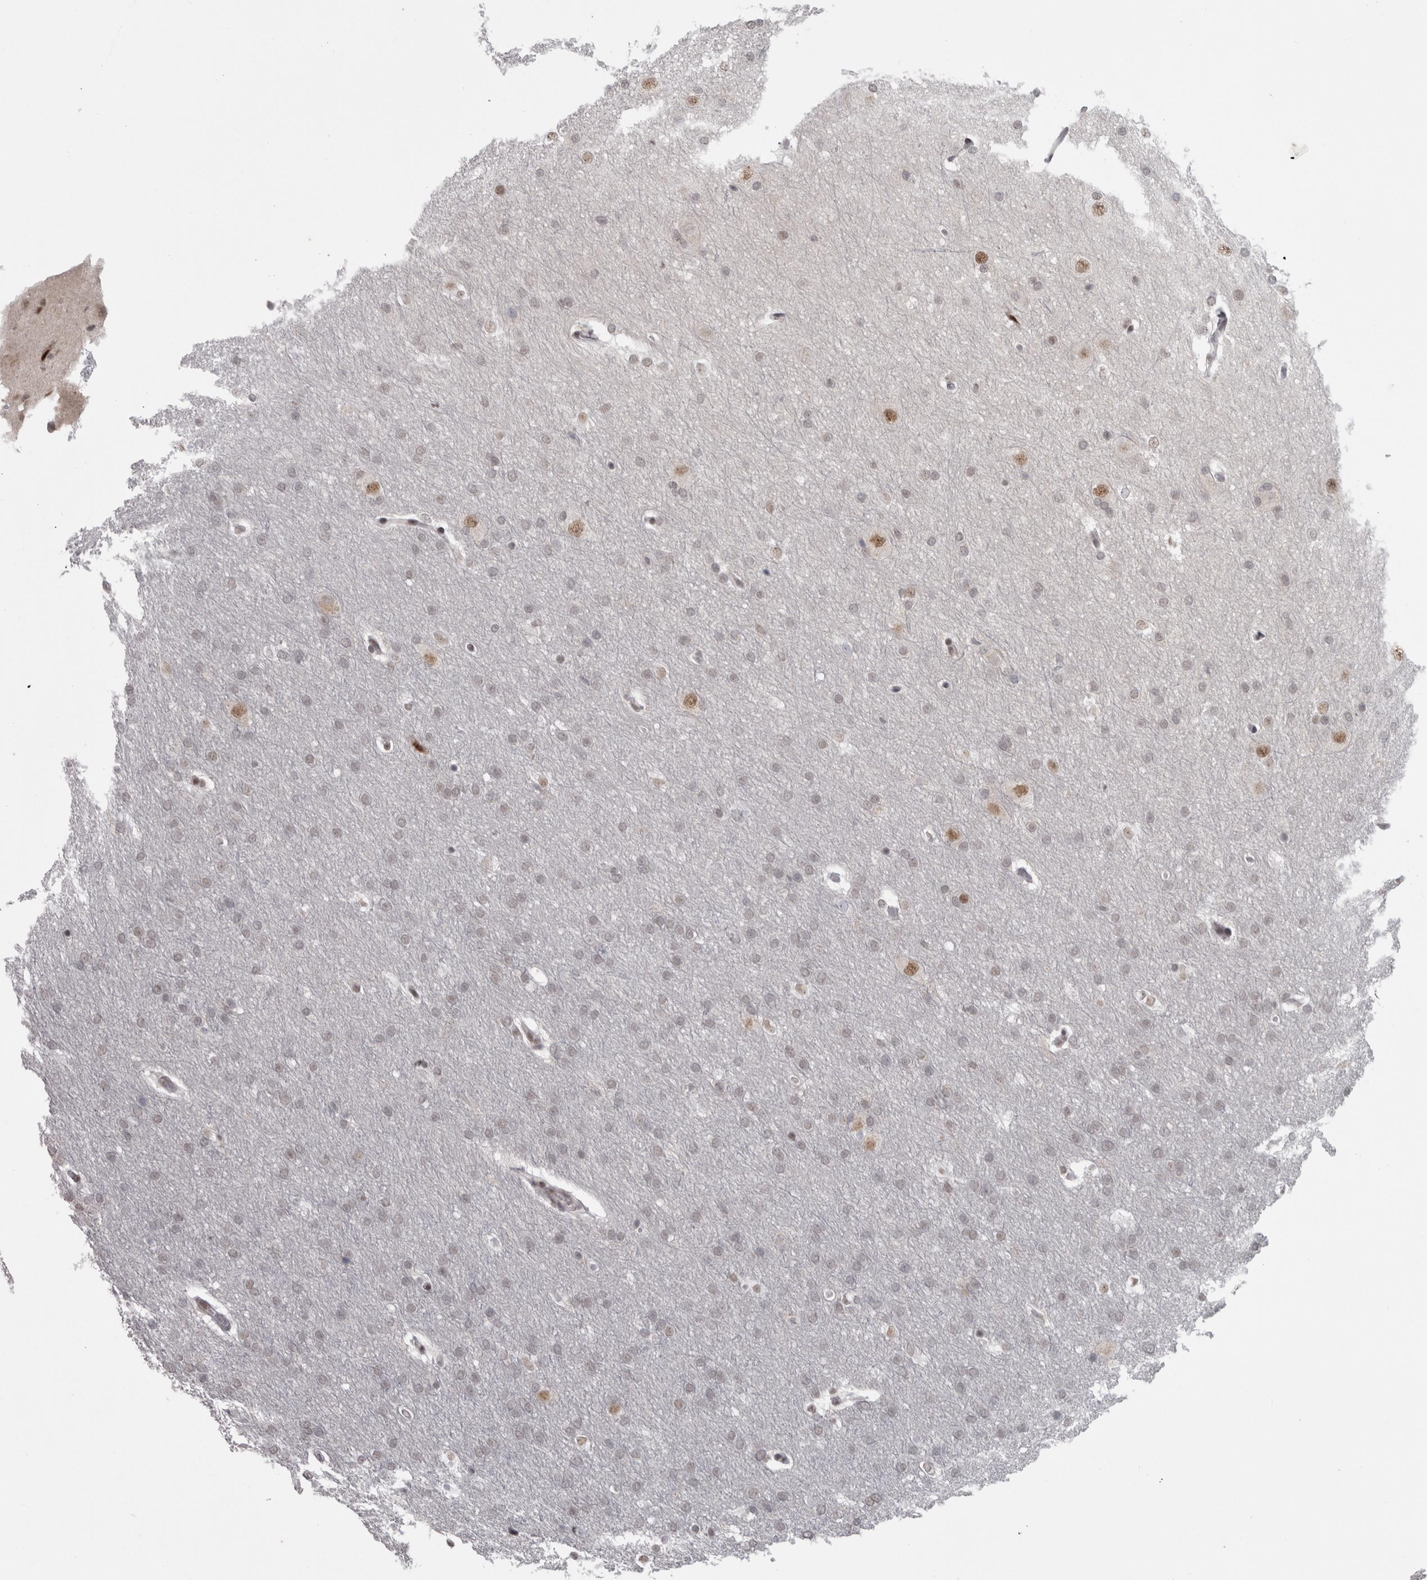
{"staining": {"intensity": "negative", "quantity": "none", "location": "none"}, "tissue": "glioma", "cell_type": "Tumor cells", "image_type": "cancer", "snomed": [{"axis": "morphology", "description": "Glioma, malignant, Low grade"}, {"axis": "topography", "description": "Brain"}], "caption": "Protein analysis of glioma shows no significant positivity in tumor cells.", "gene": "MICU3", "patient": {"sex": "female", "age": 37}}